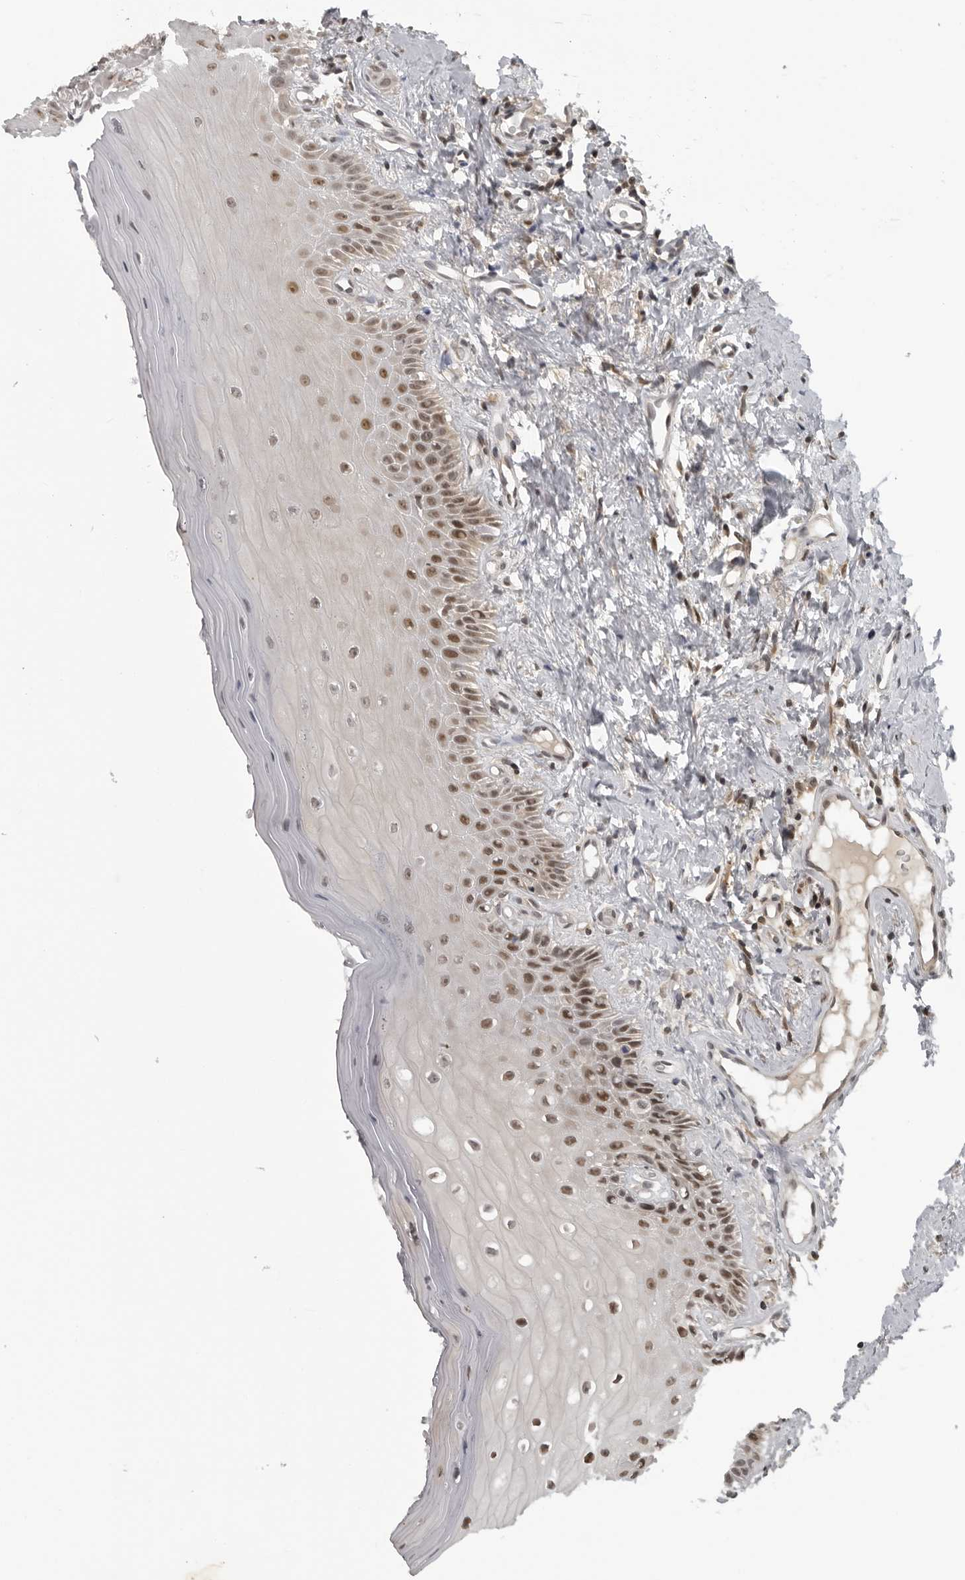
{"staining": {"intensity": "moderate", "quantity": "25%-75%", "location": "nuclear"}, "tissue": "oral mucosa", "cell_type": "Squamous epithelial cells", "image_type": "normal", "snomed": [{"axis": "morphology", "description": "Normal tissue, NOS"}, {"axis": "topography", "description": "Oral tissue"}], "caption": "Immunohistochemical staining of normal human oral mucosa demonstrates 25%-75% levels of moderate nuclear protein staining in approximately 25%-75% of squamous epithelial cells. Nuclei are stained in blue.", "gene": "MAF", "patient": {"sex": "male", "age": 66}}